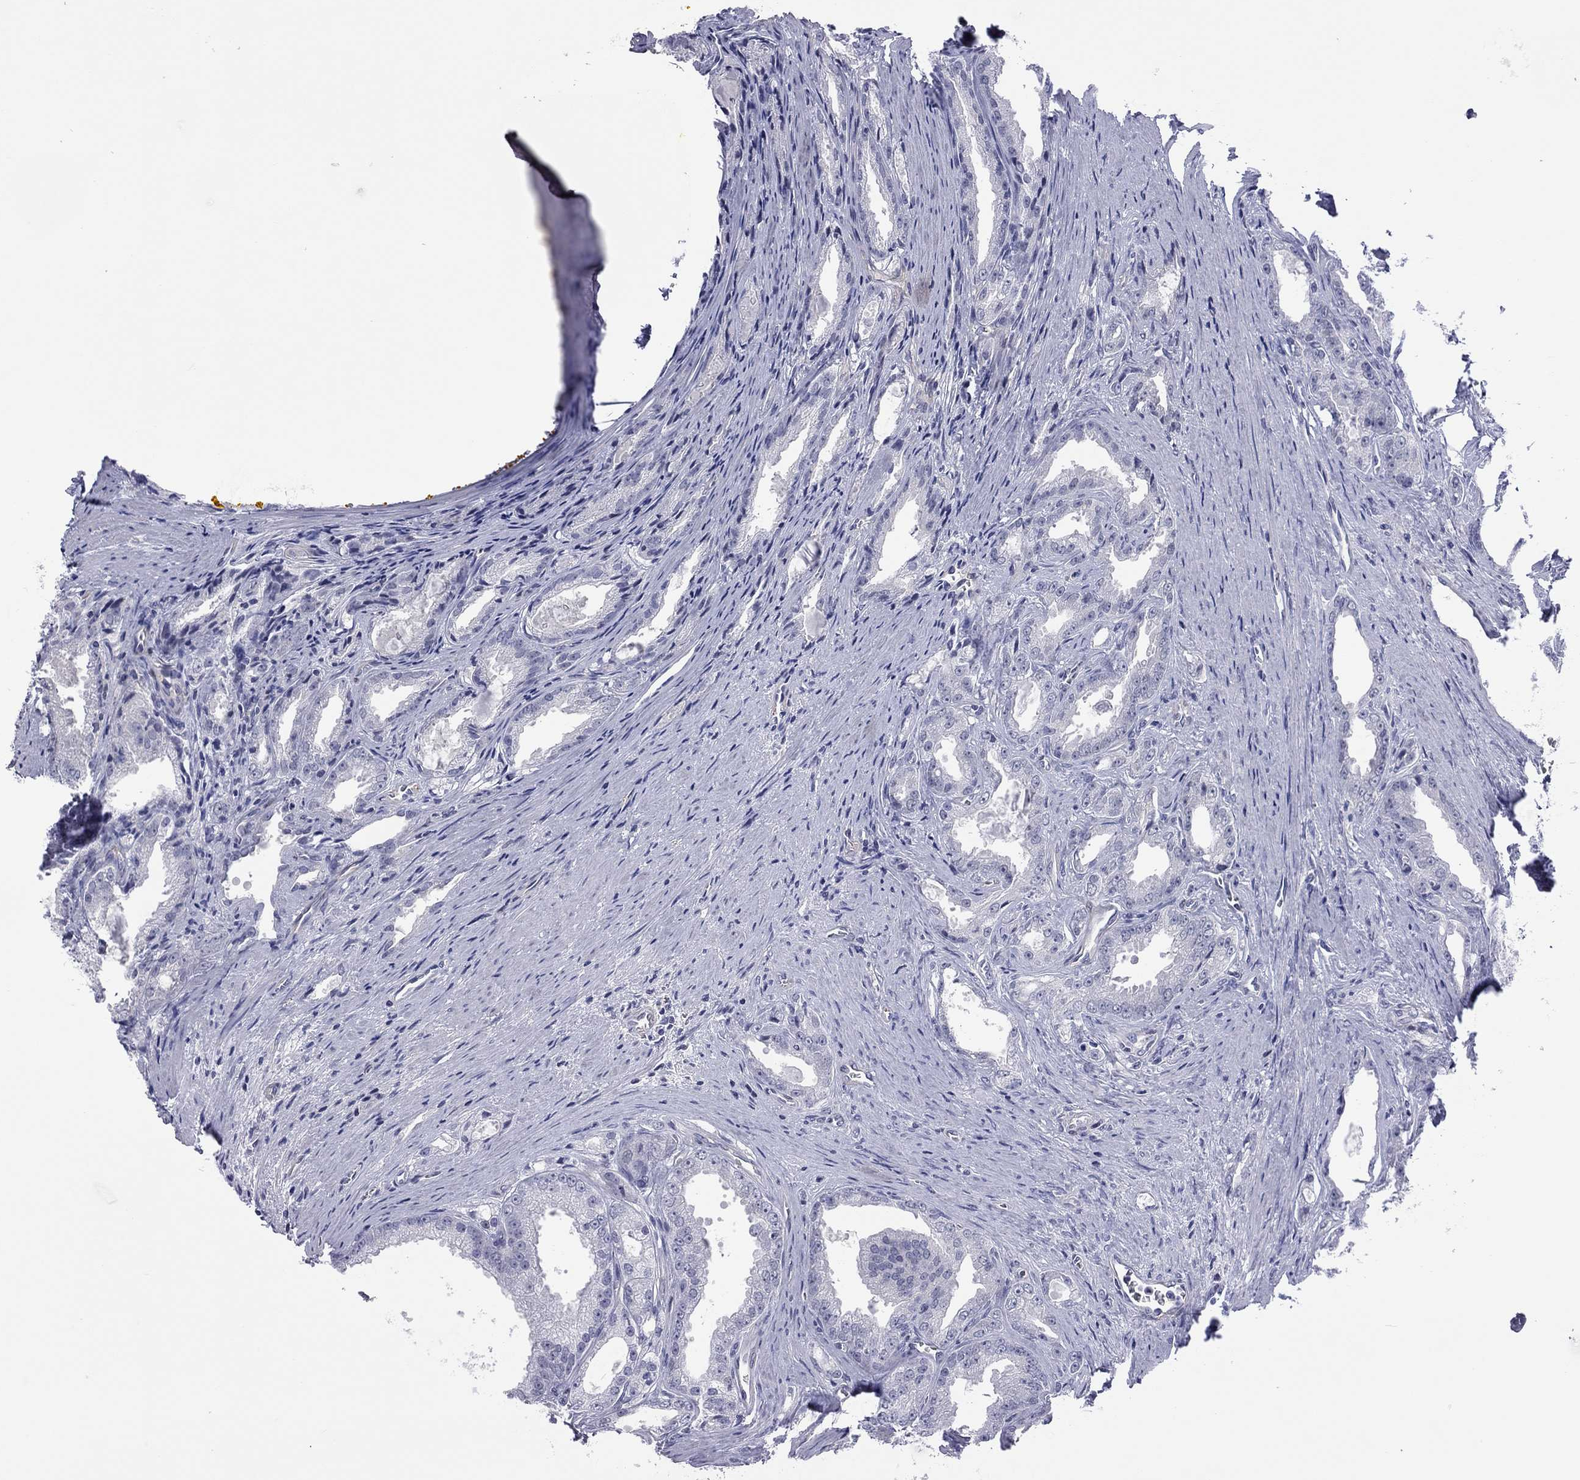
{"staining": {"intensity": "negative", "quantity": "none", "location": "none"}, "tissue": "prostate cancer", "cell_type": "Tumor cells", "image_type": "cancer", "snomed": [{"axis": "morphology", "description": "Adenocarcinoma, NOS"}, {"axis": "morphology", "description": "Adenocarcinoma, High grade"}, {"axis": "topography", "description": "Prostate"}], "caption": "Prostate cancer (adenocarcinoma (high-grade)) was stained to show a protein in brown. There is no significant expression in tumor cells.", "gene": "POU5F2", "patient": {"sex": "male", "age": 70}}